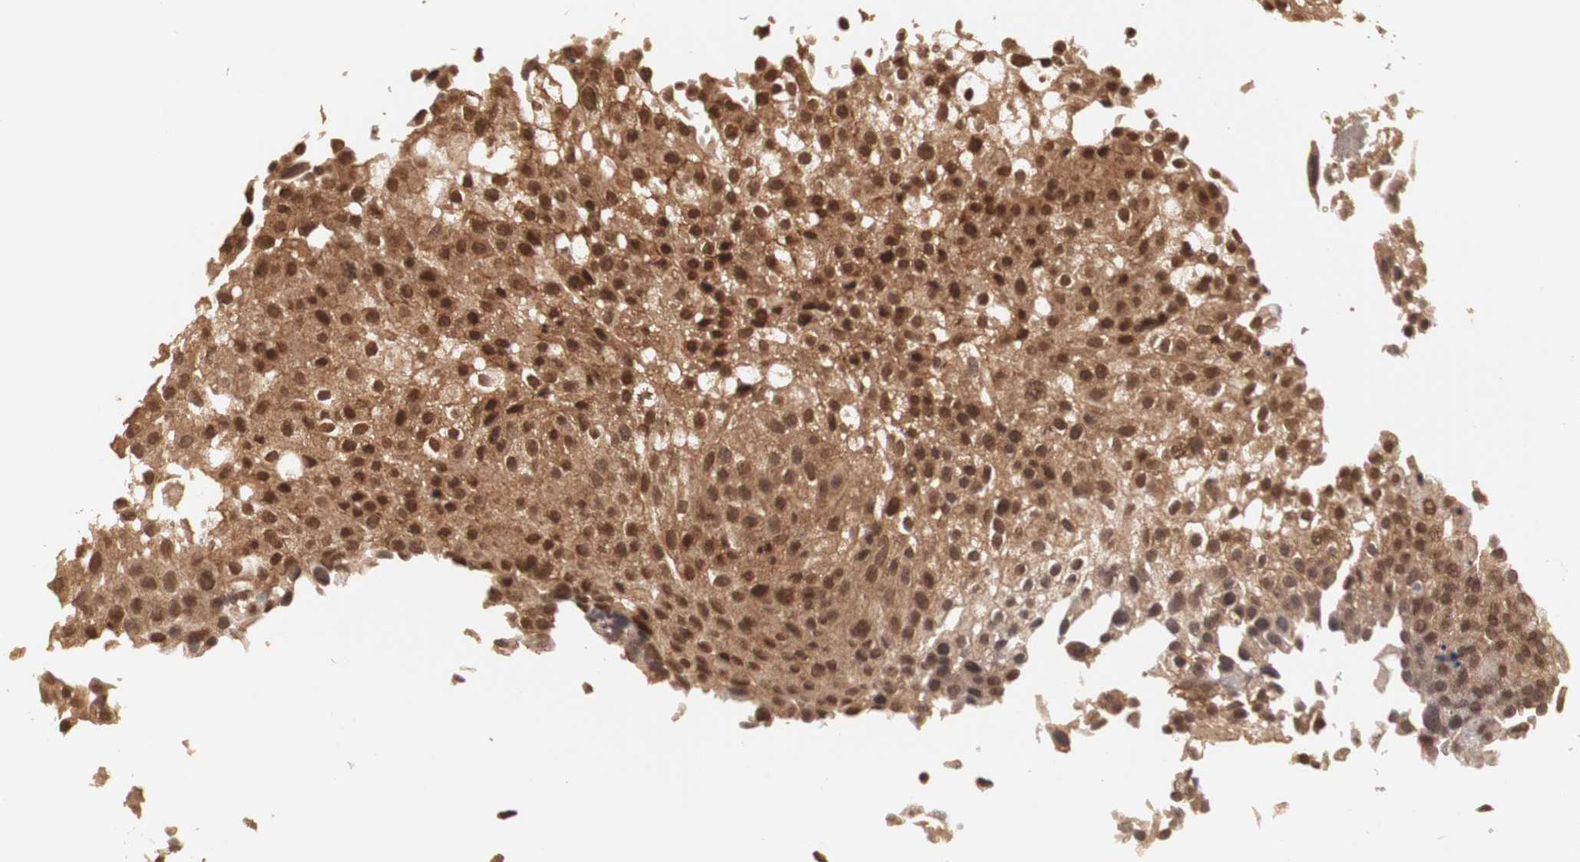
{"staining": {"intensity": "moderate", "quantity": ">75%", "location": "cytoplasmic/membranous,nuclear"}, "tissue": "urothelial cancer", "cell_type": "Tumor cells", "image_type": "cancer", "snomed": [{"axis": "morphology", "description": "Urothelial carcinoma, Low grade"}, {"axis": "topography", "description": "Urinary bladder"}], "caption": "The image displays immunohistochemical staining of urothelial carcinoma (low-grade). There is moderate cytoplasmic/membranous and nuclear staining is present in about >75% of tumor cells. Immunohistochemistry stains the protein of interest in brown and the nuclei are stained blue.", "gene": "PLEKHA1", "patient": {"sex": "female", "age": 89}}